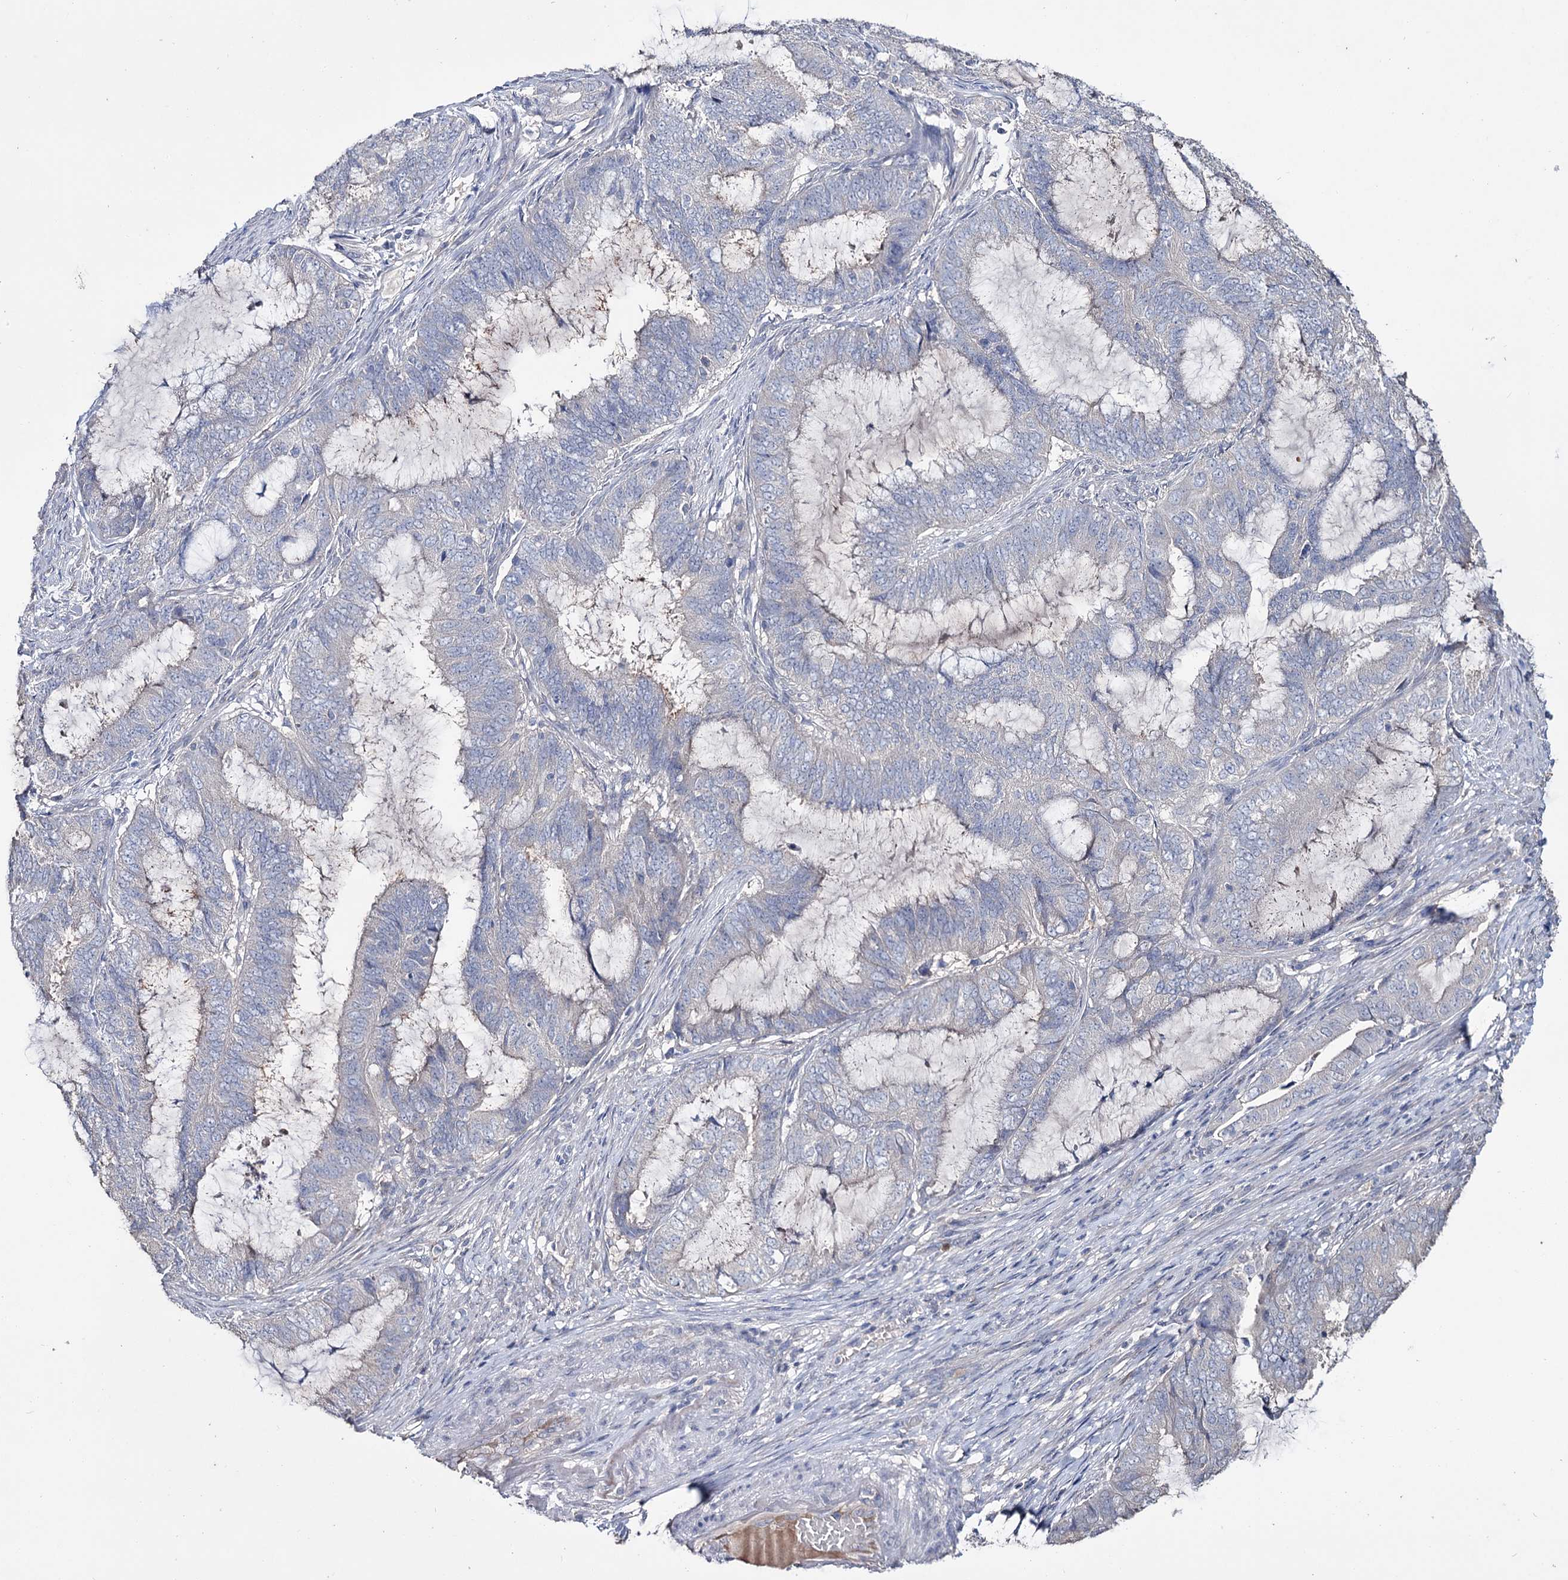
{"staining": {"intensity": "negative", "quantity": "none", "location": "none"}, "tissue": "endometrial cancer", "cell_type": "Tumor cells", "image_type": "cancer", "snomed": [{"axis": "morphology", "description": "Adenocarcinoma, NOS"}, {"axis": "topography", "description": "Endometrium"}], "caption": "The image exhibits no significant expression in tumor cells of endometrial adenocarcinoma. Nuclei are stained in blue.", "gene": "EPB41L5", "patient": {"sex": "female", "age": 51}}